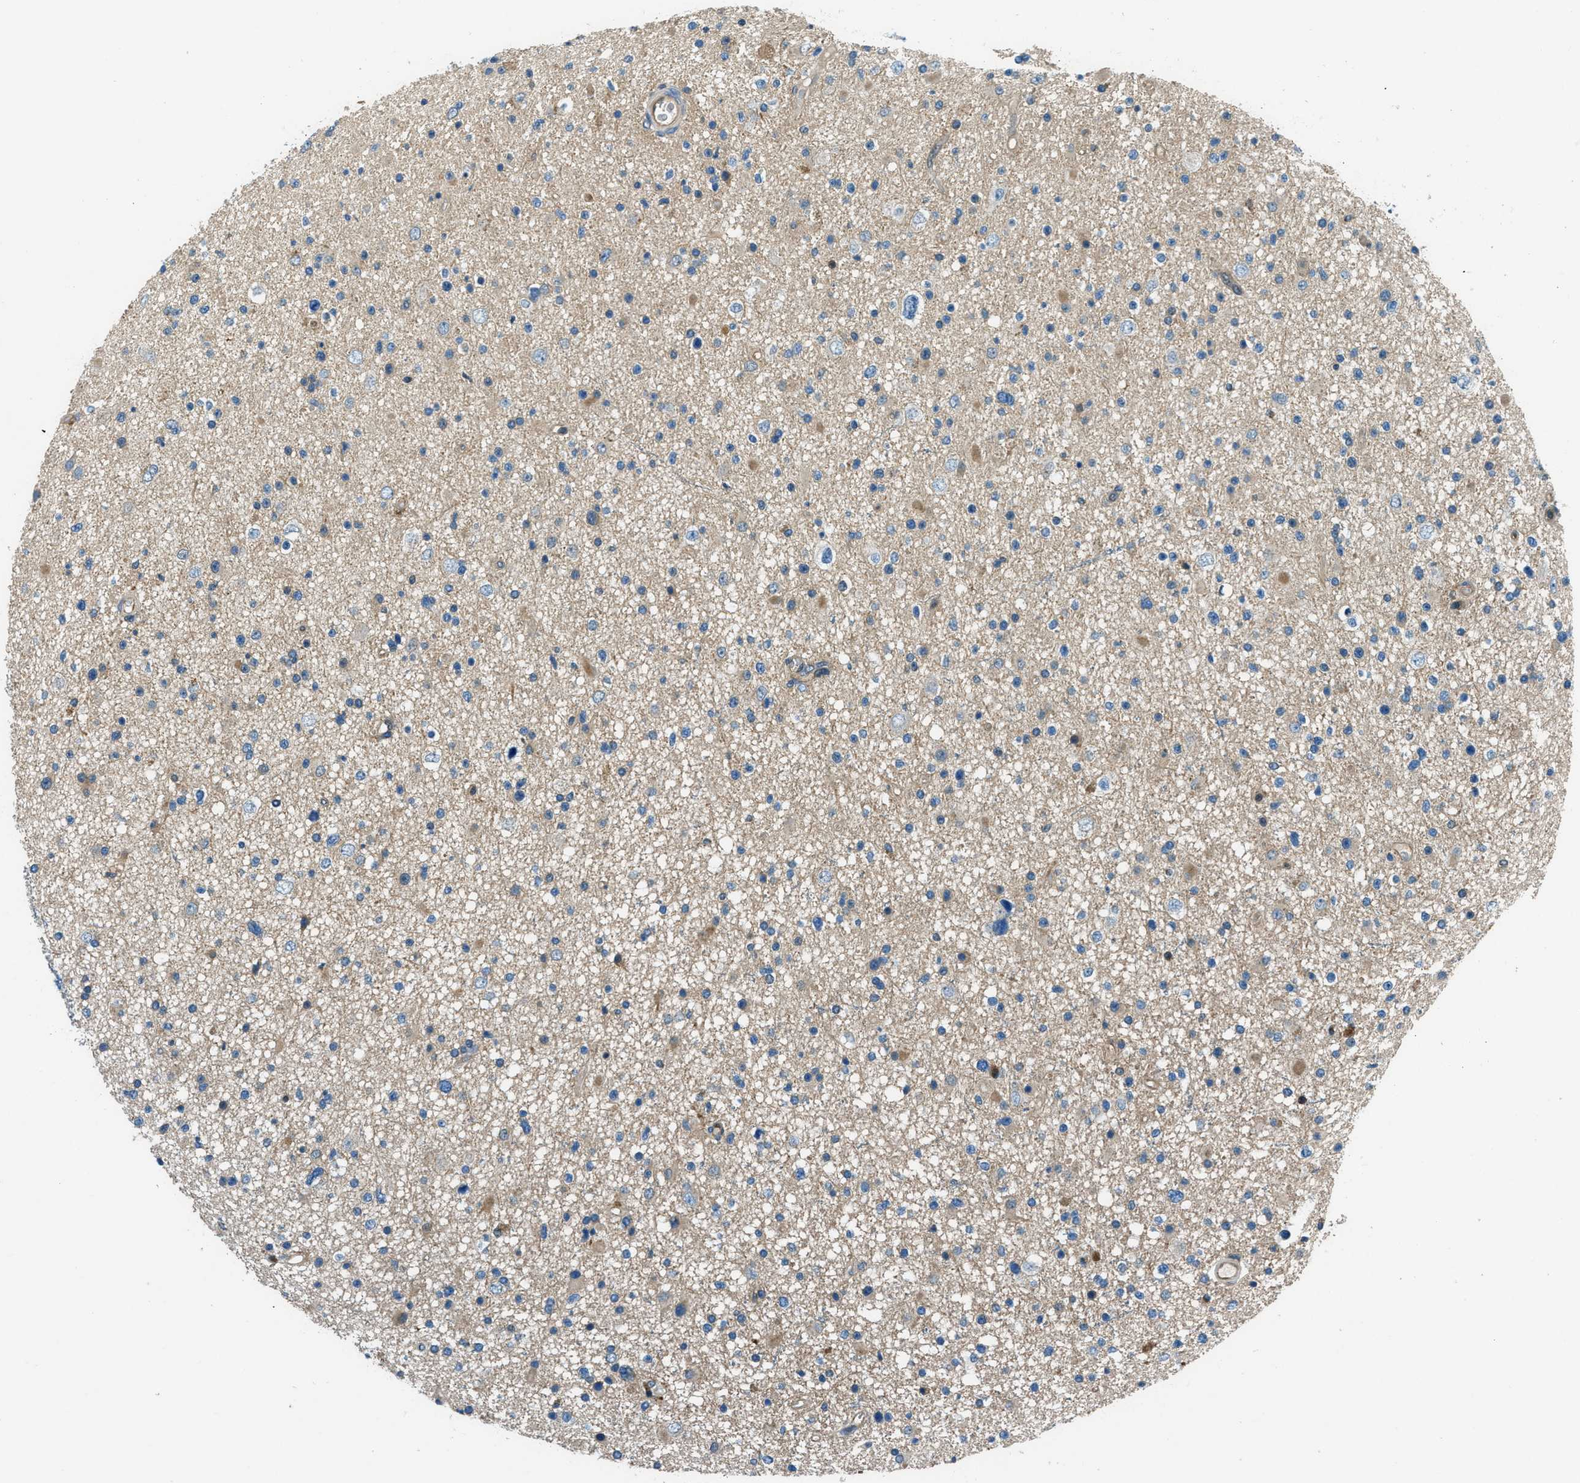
{"staining": {"intensity": "weak", "quantity": "<25%", "location": "cytoplasmic/membranous"}, "tissue": "glioma", "cell_type": "Tumor cells", "image_type": "cancer", "snomed": [{"axis": "morphology", "description": "Glioma, malignant, High grade"}, {"axis": "topography", "description": "Brain"}], "caption": "Photomicrograph shows no significant protein expression in tumor cells of glioma.", "gene": "HEBP2", "patient": {"sex": "male", "age": 33}}